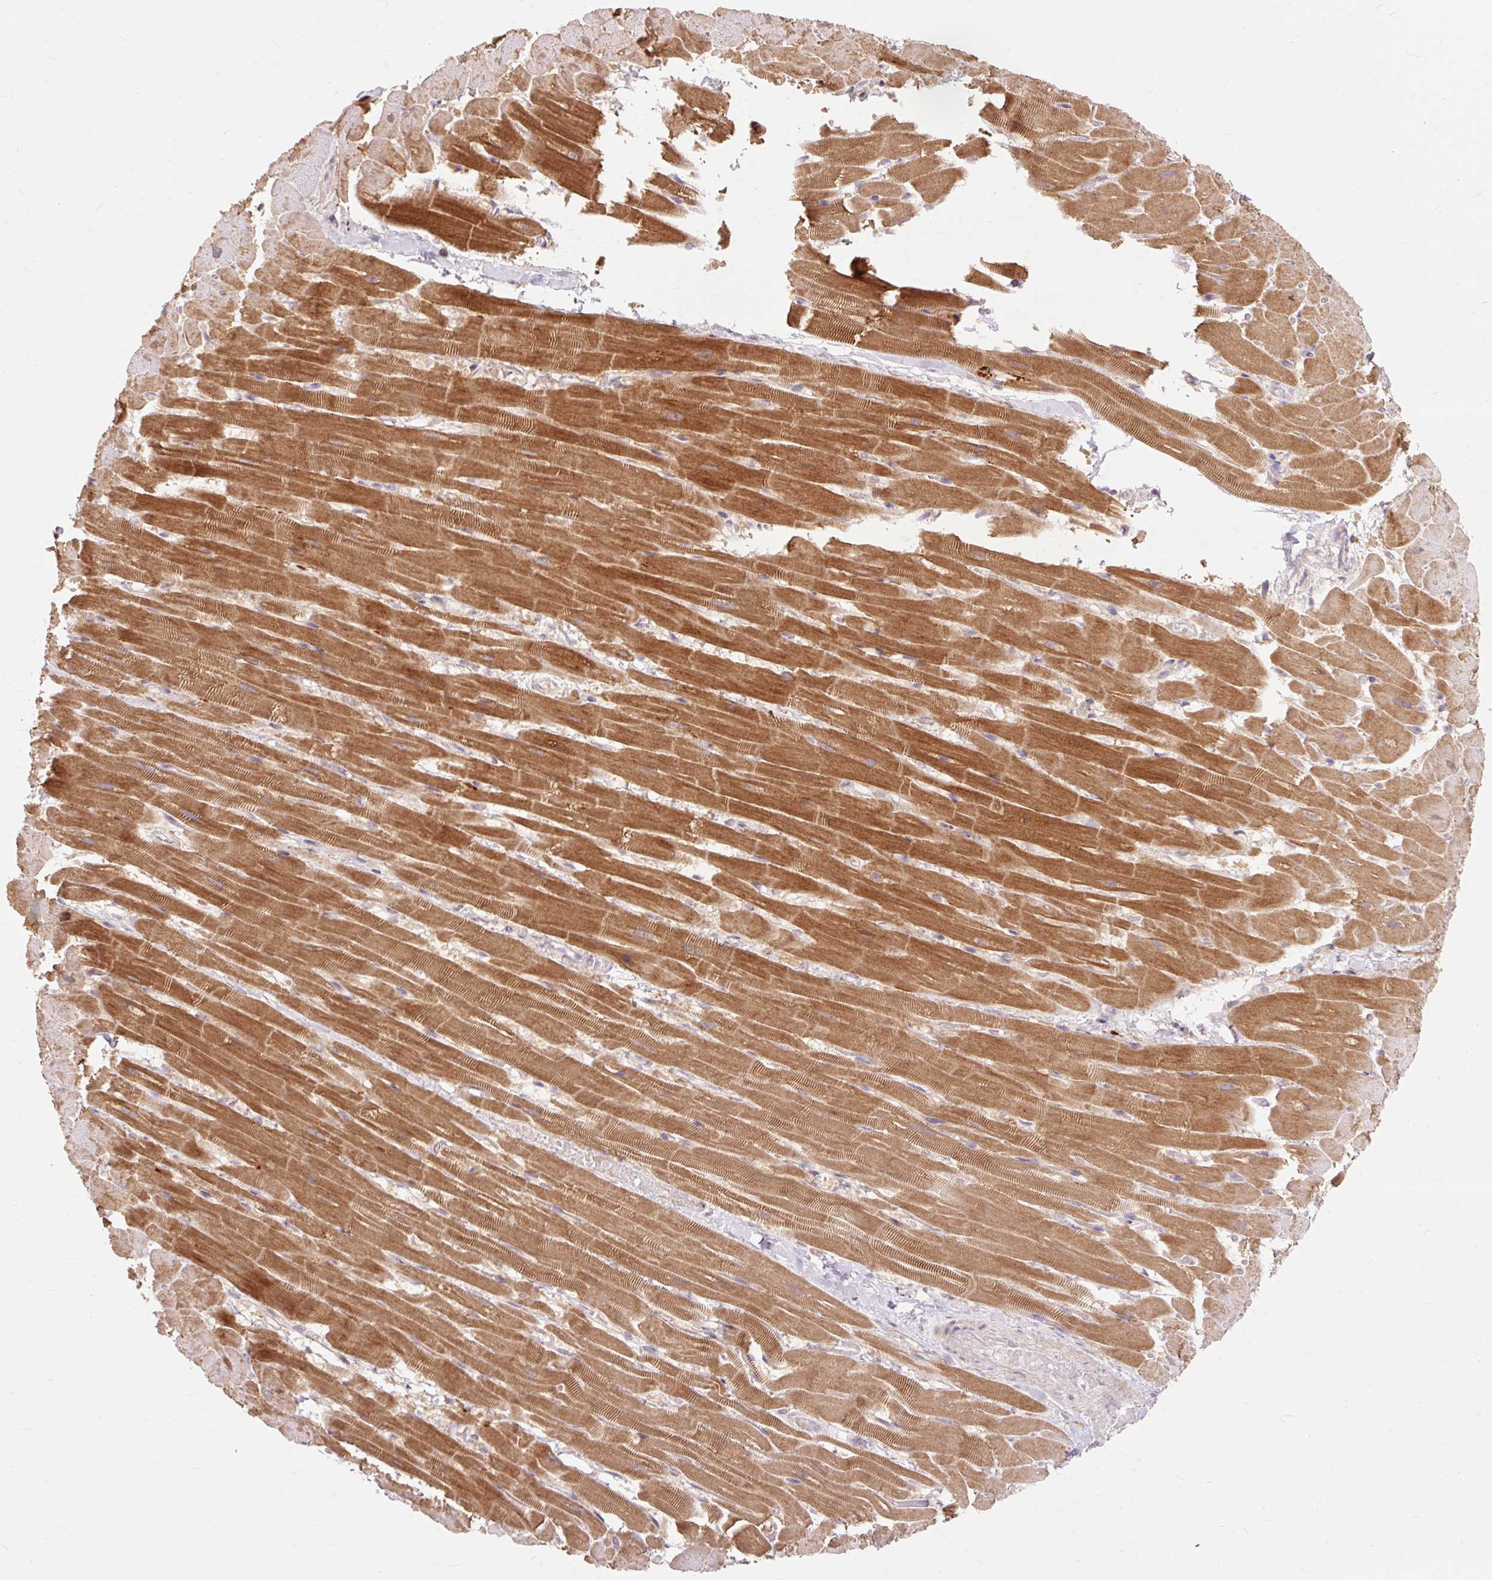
{"staining": {"intensity": "strong", "quantity": ">75%", "location": "cytoplasmic/membranous"}, "tissue": "heart muscle", "cell_type": "Cardiomyocytes", "image_type": "normal", "snomed": [{"axis": "morphology", "description": "Normal tissue, NOS"}, {"axis": "topography", "description": "Heart"}], "caption": "Protein staining by immunohistochemistry (IHC) demonstrates strong cytoplasmic/membranous positivity in approximately >75% of cardiomyocytes in normal heart muscle.", "gene": "GEMIN2", "patient": {"sex": "male", "age": 37}}